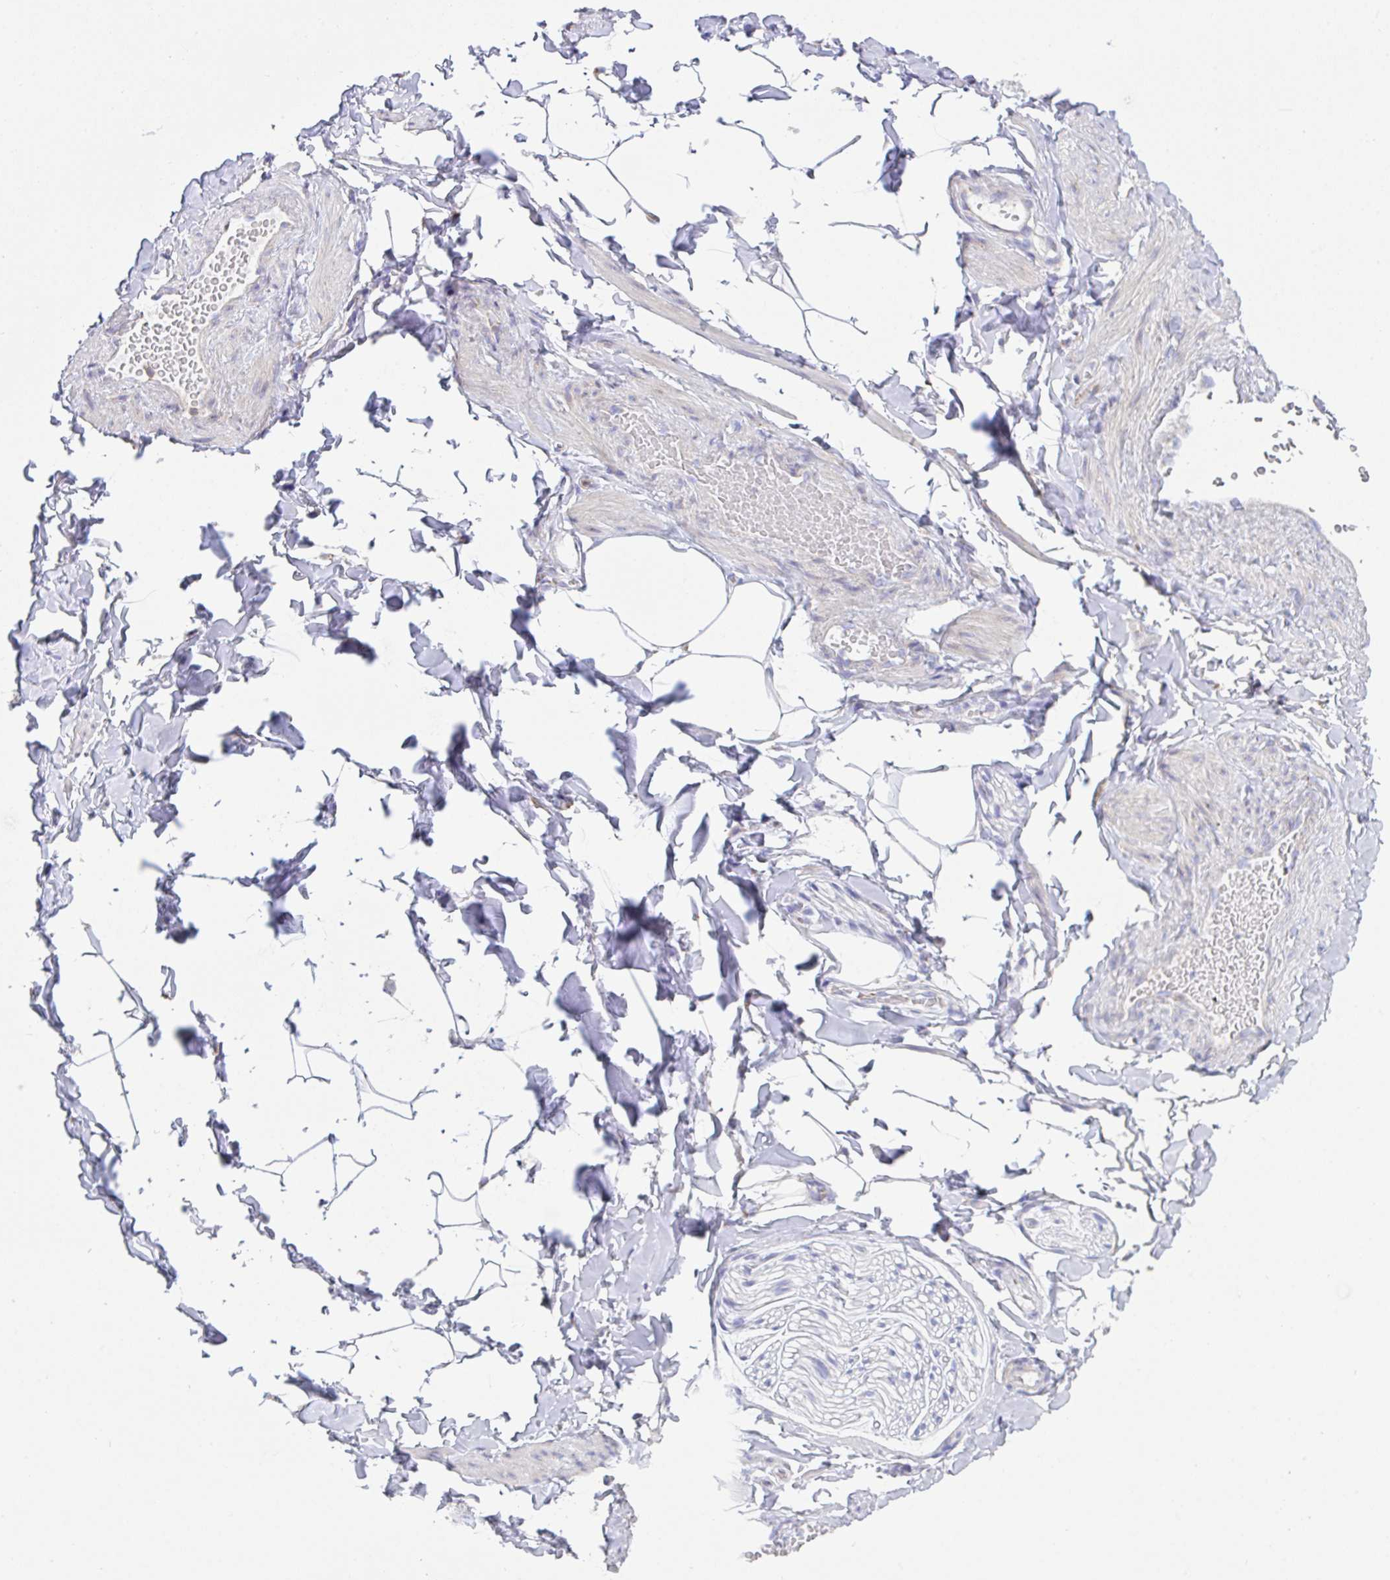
{"staining": {"intensity": "negative", "quantity": "none", "location": "none"}, "tissue": "adipose tissue", "cell_type": "Adipocytes", "image_type": "normal", "snomed": [{"axis": "morphology", "description": "Normal tissue, NOS"}, {"axis": "topography", "description": "Soft tissue"}, {"axis": "topography", "description": "Adipose tissue"}, {"axis": "topography", "description": "Vascular tissue"}, {"axis": "topography", "description": "Peripheral nerve tissue"}], "caption": "Adipocytes show no significant staining in benign adipose tissue.", "gene": "MIA3", "patient": {"sex": "male", "age": 29}}